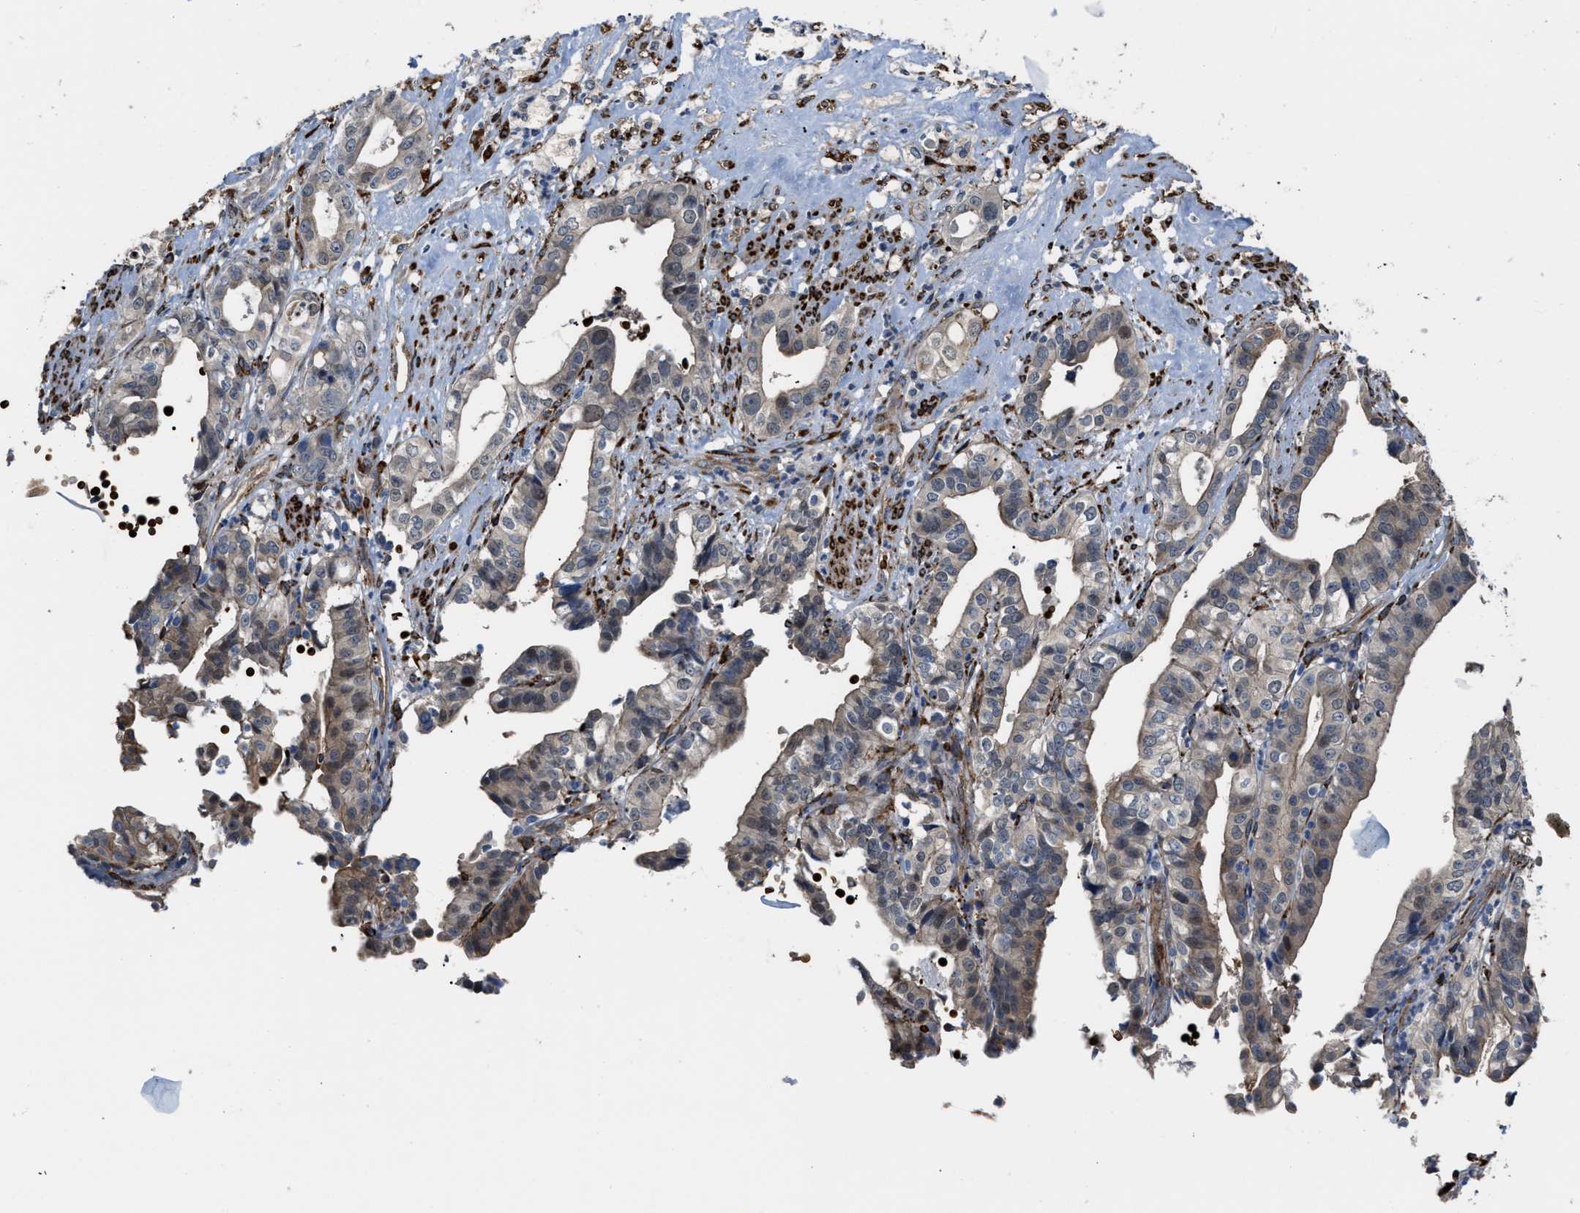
{"staining": {"intensity": "weak", "quantity": "25%-75%", "location": "cytoplasmic/membranous"}, "tissue": "liver cancer", "cell_type": "Tumor cells", "image_type": "cancer", "snomed": [{"axis": "morphology", "description": "Cholangiocarcinoma"}, {"axis": "topography", "description": "Liver"}], "caption": "Weak cytoplasmic/membranous expression for a protein is appreciated in about 25%-75% of tumor cells of liver cholangiocarcinoma using immunohistochemistry (IHC).", "gene": "SELENOM", "patient": {"sex": "female", "age": 61}}